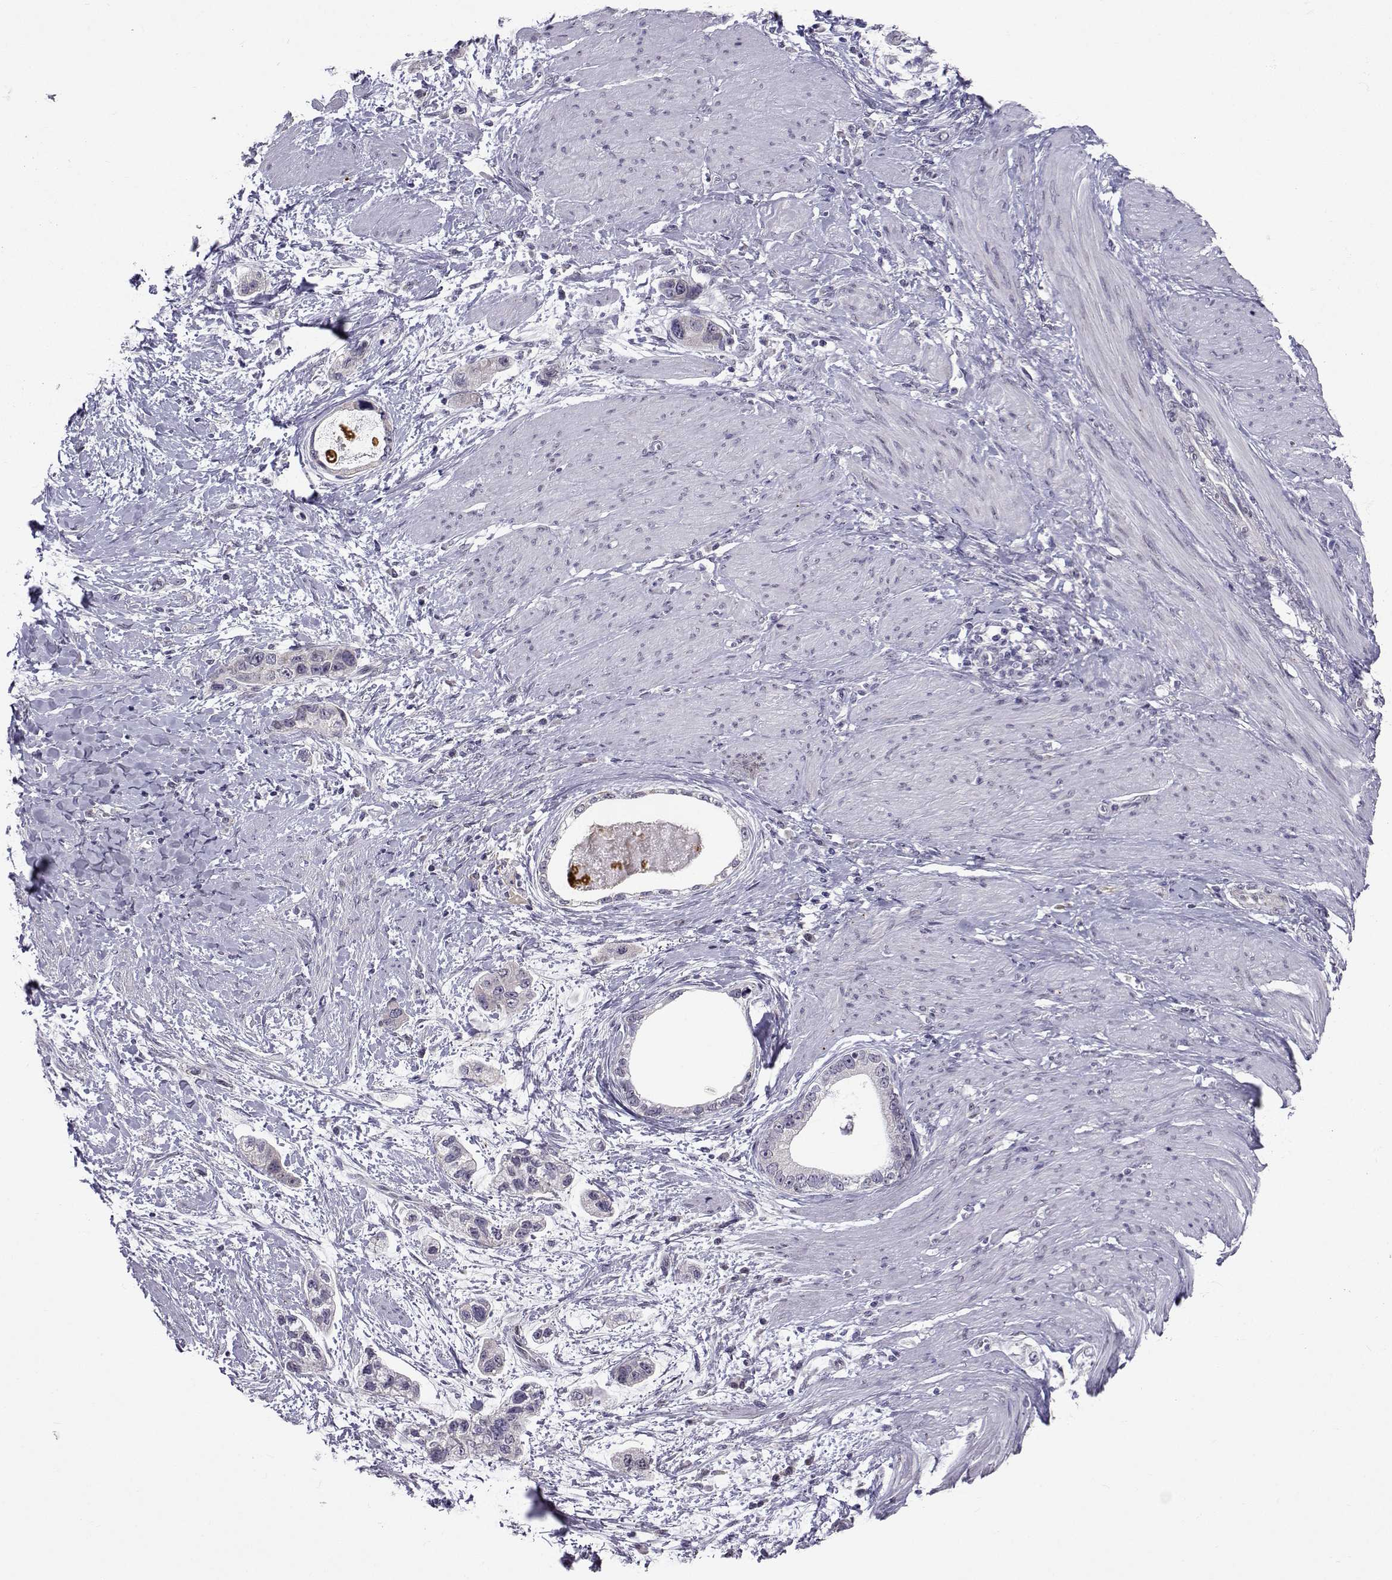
{"staining": {"intensity": "negative", "quantity": "none", "location": "none"}, "tissue": "stomach cancer", "cell_type": "Tumor cells", "image_type": "cancer", "snomed": [{"axis": "morphology", "description": "Adenocarcinoma, NOS"}, {"axis": "topography", "description": "Stomach, lower"}], "caption": "High power microscopy histopathology image of an IHC image of stomach cancer, revealing no significant staining in tumor cells.", "gene": "SLC6A3", "patient": {"sex": "female", "age": 93}}